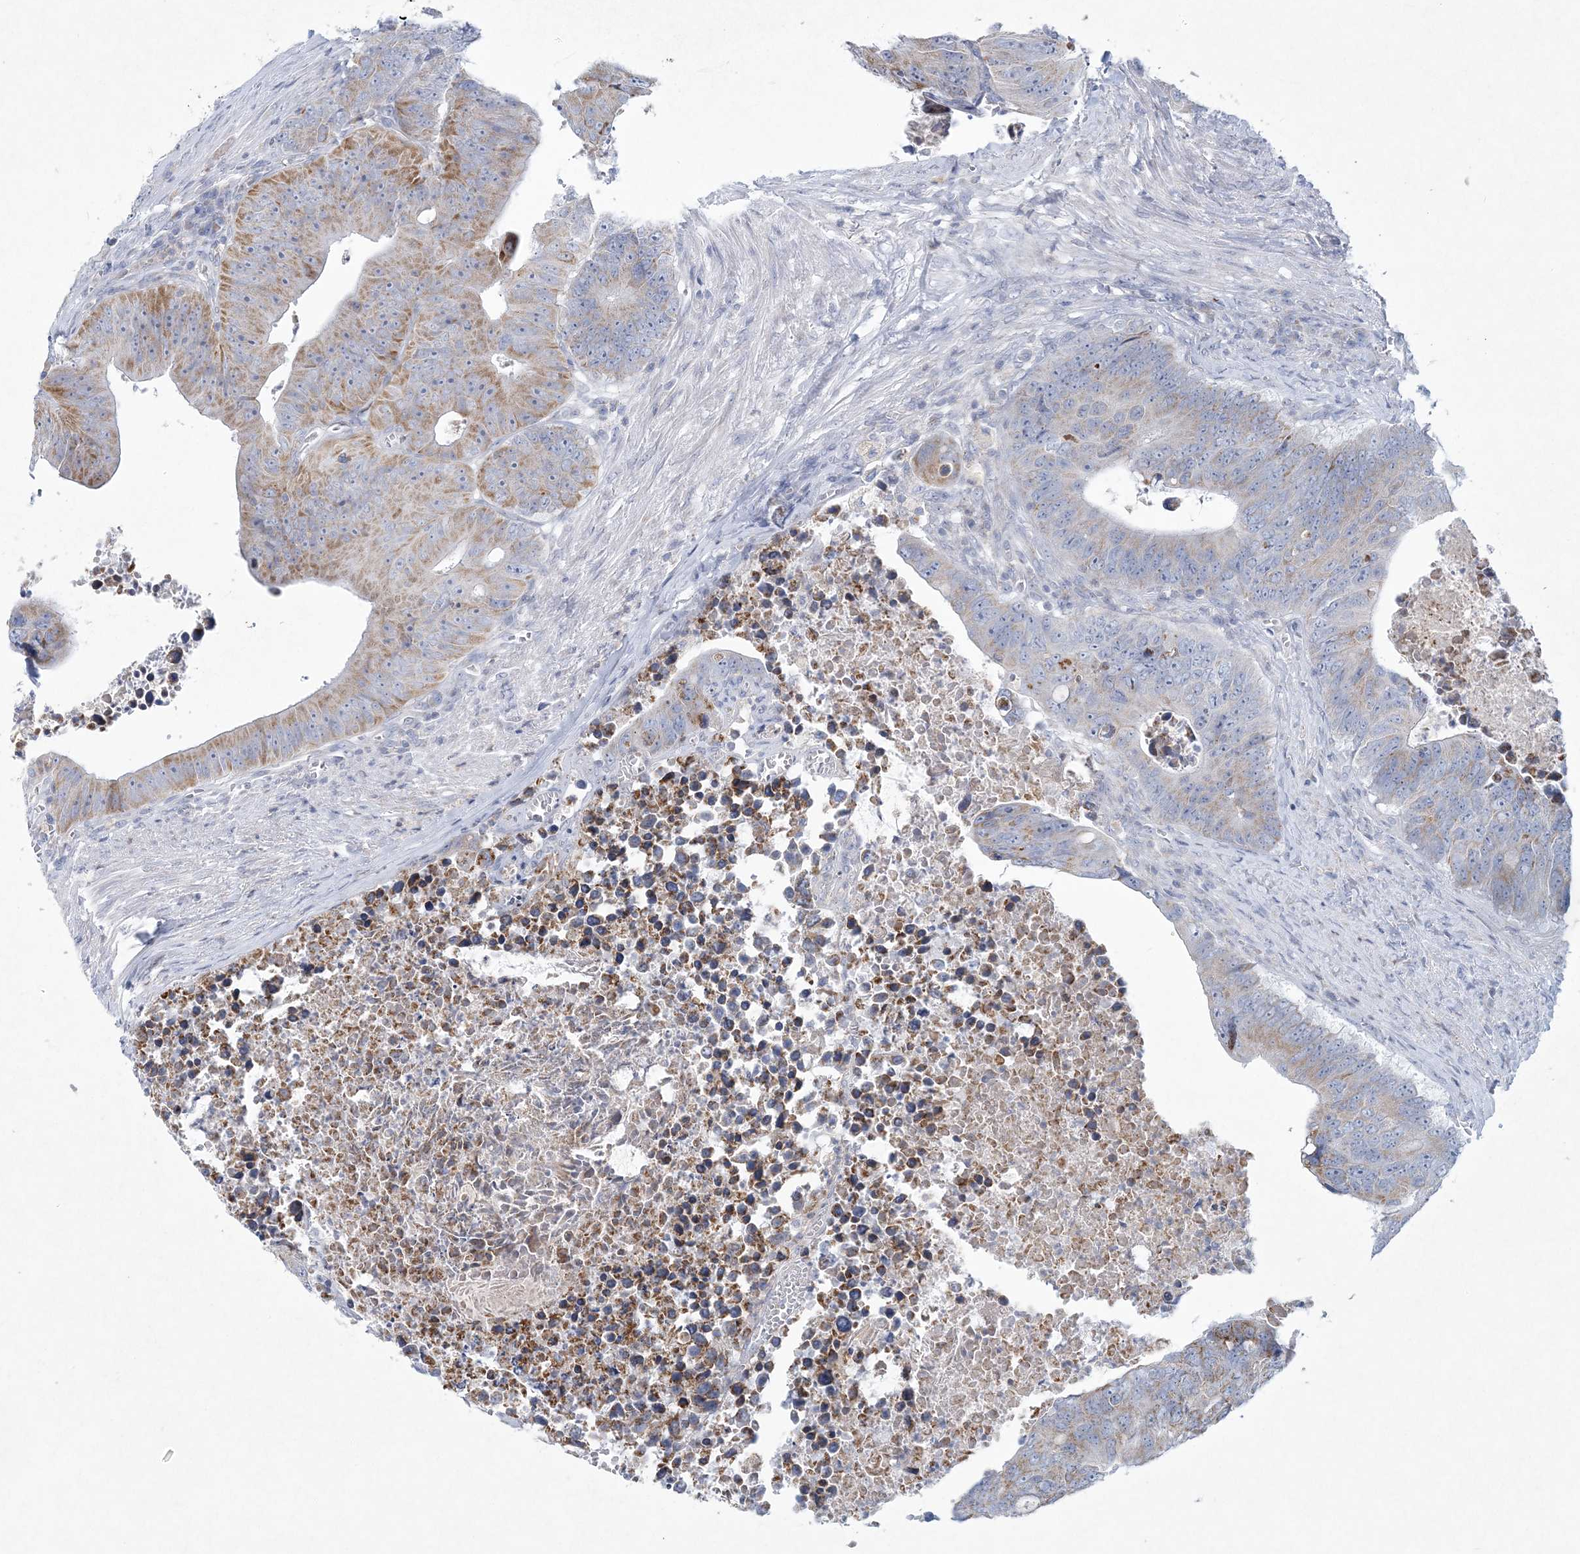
{"staining": {"intensity": "moderate", "quantity": "<25%", "location": "cytoplasmic/membranous"}, "tissue": "colorectal cancer", "cell_type": "Tumor cells", "image_type": "cancer", "snomed": [{"axis": "morphology", "description": "Adenocarcinoma, NOS"}, {"axis": "topography", "description": "Colon"}], "caption": "Colorectal adenocarcinoma tissue shows moderate cytoplasmic/membranous positivity in approximately <25% of tumor cells", "gene": "NIPAL1", "patient": {"sex": "male", "age": 87}}